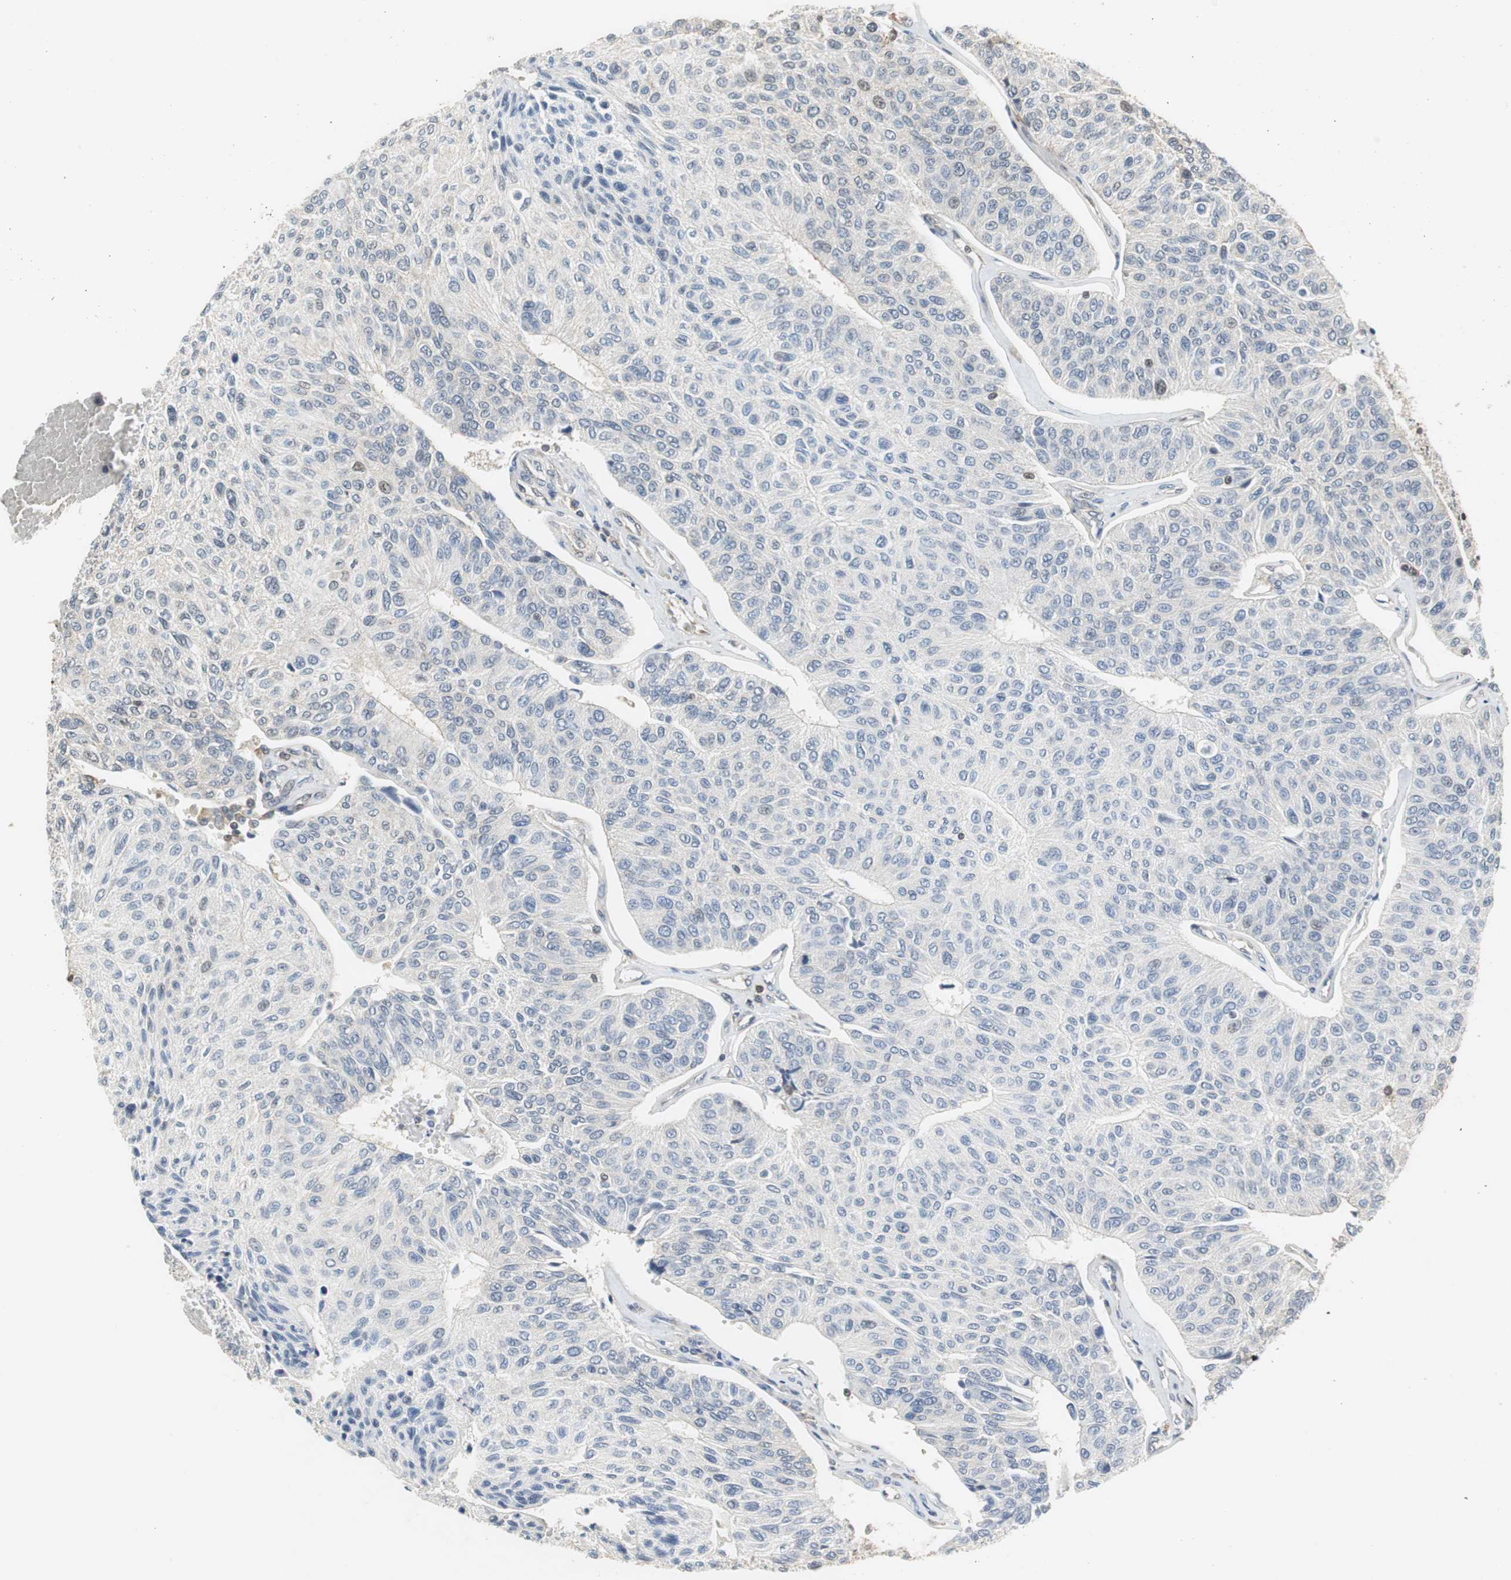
{"staining": {"intensity": "negative", "quantity": "none", "location": "none"}, "tissue": "urothelial cancer", "cell_type": "Tumor cells", "image_type": "cancer", "snomed": [{"axis": "morphology", "description": "Urothelial carcinoma, High grade"}, {"axis": "topography", "description": "Urinary bladder"}], "caption": "Immunohistochemistry (IHC) micrograph of urothelial cancer stained for a protein (brown), which shows no expression in tumor cells.", "gene": "GSDMD", "patient": {"sex": "male", "age": 66}}